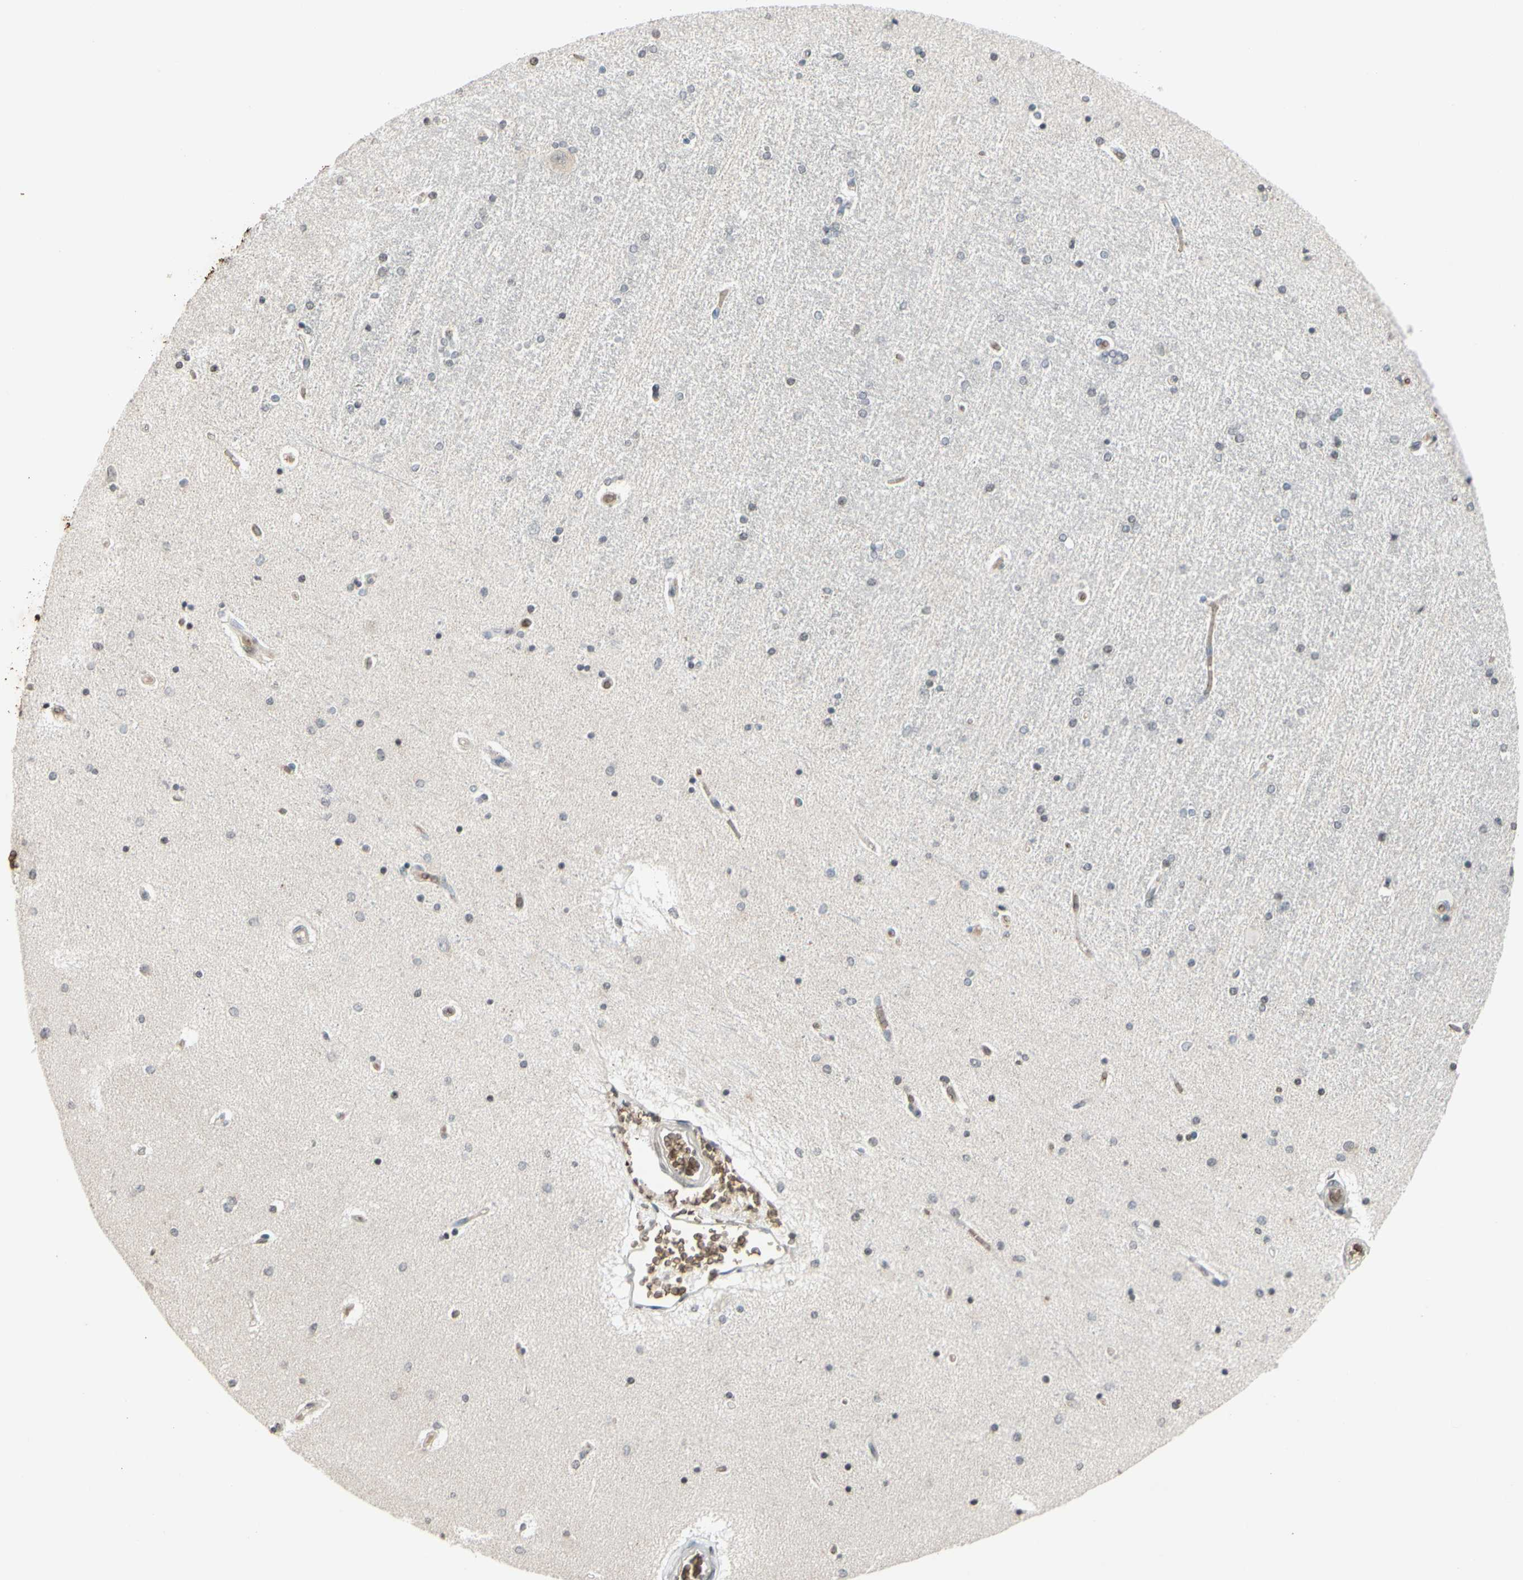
{"staining": {"intensity": "negative", "quantity": "none", "location": "none"}, "tissue": "hippocampus", "cell_type": "Glial cells", "image_type": "normal", "snomed": [{"axis": "morphology", "description": "Normal tissue, NOS"}, {"axis": "topography", "description": "Hippocampus"}], "caption": "Hippocampus was stained to show a protein in brown. There is no significant expression in glial cells. (Stains: DAB immunohistochemistry (IHC) with hematoxylin counter stain, Microscopy: brightfield microscopy at high magnification).", "gene": "GYPC", "patient": {"sex": "female", "age": 54}}